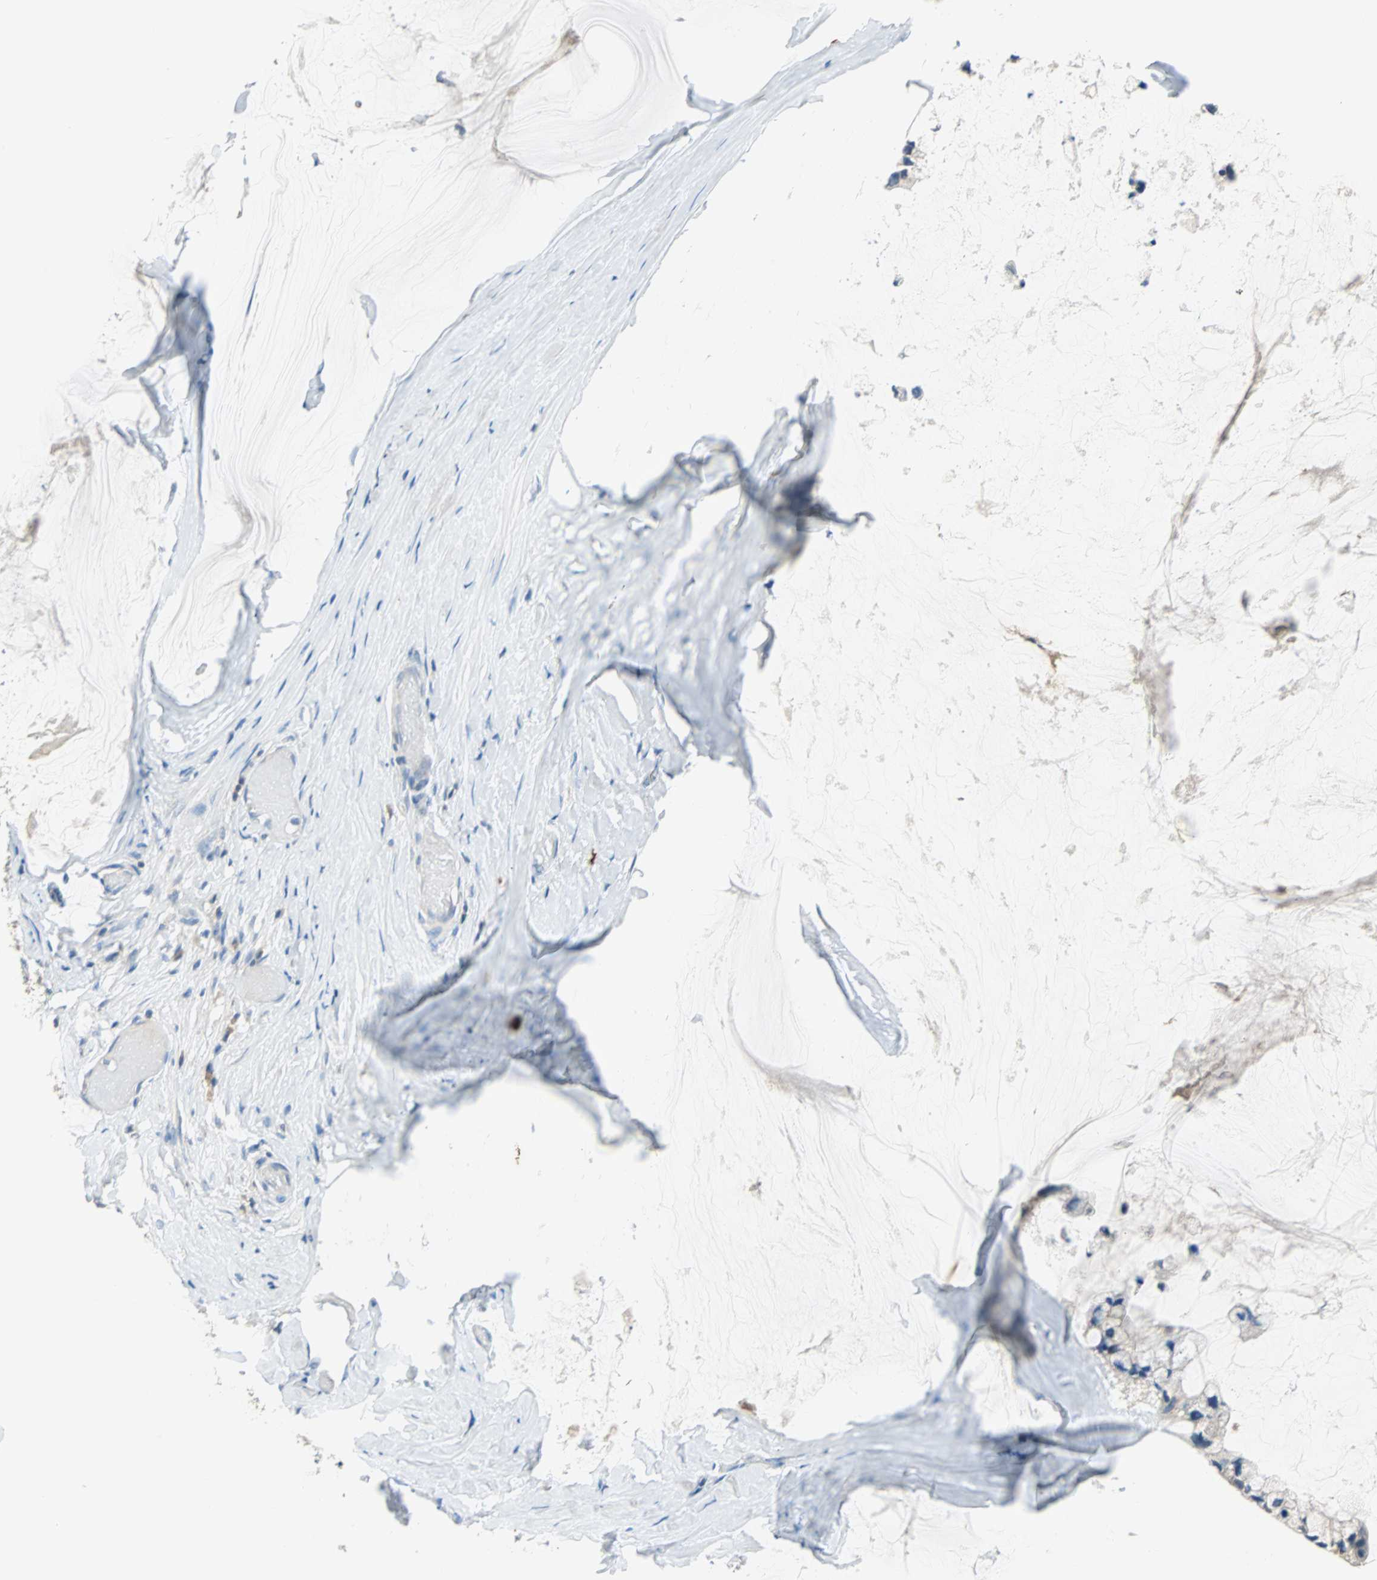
{"staining": {"intensity": "negative", "quantity": "none", "location": "none"}, "tissue": "ovarian cancer", "cell_type": "Tumor cells", "image_type": "cancer", "snomed": [{"axis": "morphology", "description": "Cystadenocarcinoma, mucinous, NOS"}, {"axis": "topography", "description": "Ovary"}], "caption": "An immunohistochemistry image of ovarian cancer (mucinous cystadenocarcinoma) is shown. There is no staining in tumor cells of ovarian cancer (mucinous cystadenocarcinoma).", "gene": "CPA3", "patient": {"sex": "female", "age": 39}}